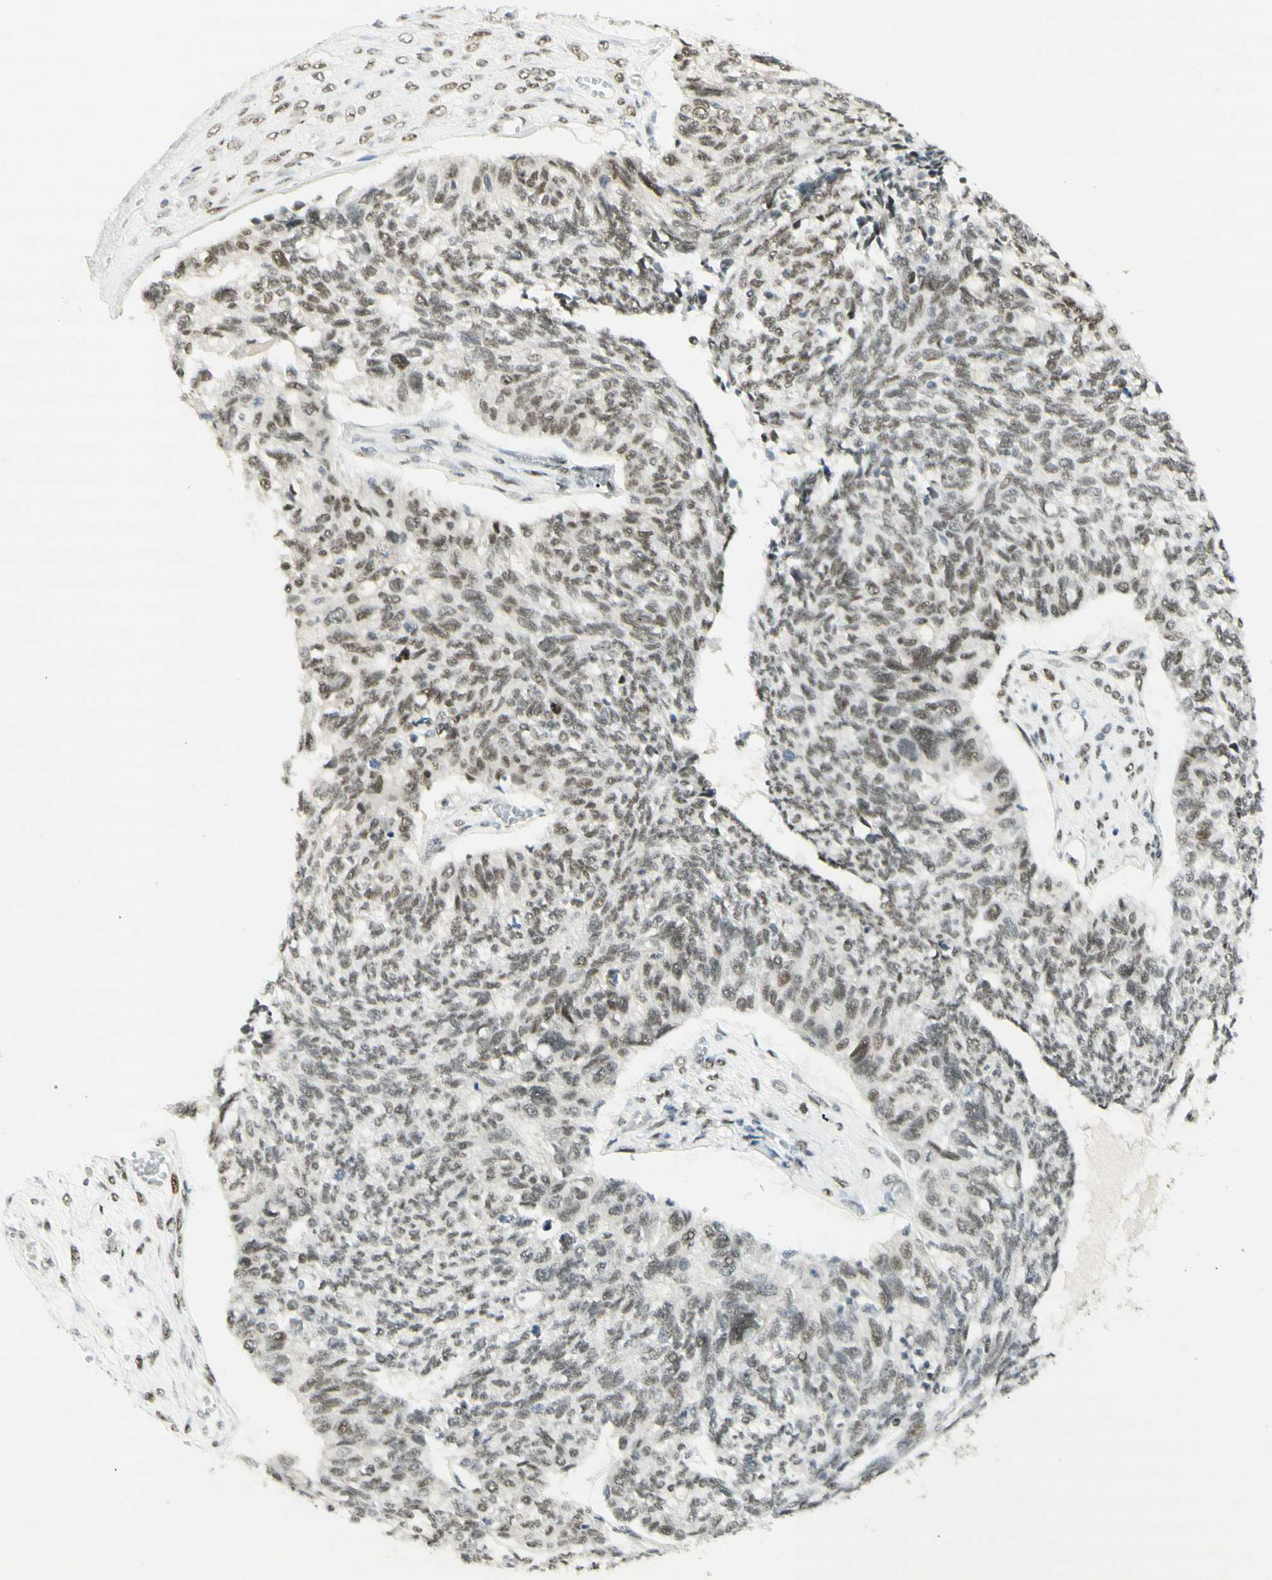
{"staining": {"intensity": "weak", "quantity": ">75%", "location": "nuclear"}, "tissue": "ovarian cancer", "cell_type": "Tumor cells", "image_type": "cancer", "snomed": [{"axis": "morphology", "description": "Cystadenocarcinoma, serous, NOS"}, {"axis": "topography", "description": "Ovary"}], "caption": "Immunohistochemical staining of human ovarian cancer (serous cystadenocarcinoma) demonstrates weak nuclear protein staining in approximately >75% of tumor cells. (Brightfield microscopy of DAB IHC at high magnification).", "gene": "PMS2", "patient": {"sex": "female", "age": 79}}